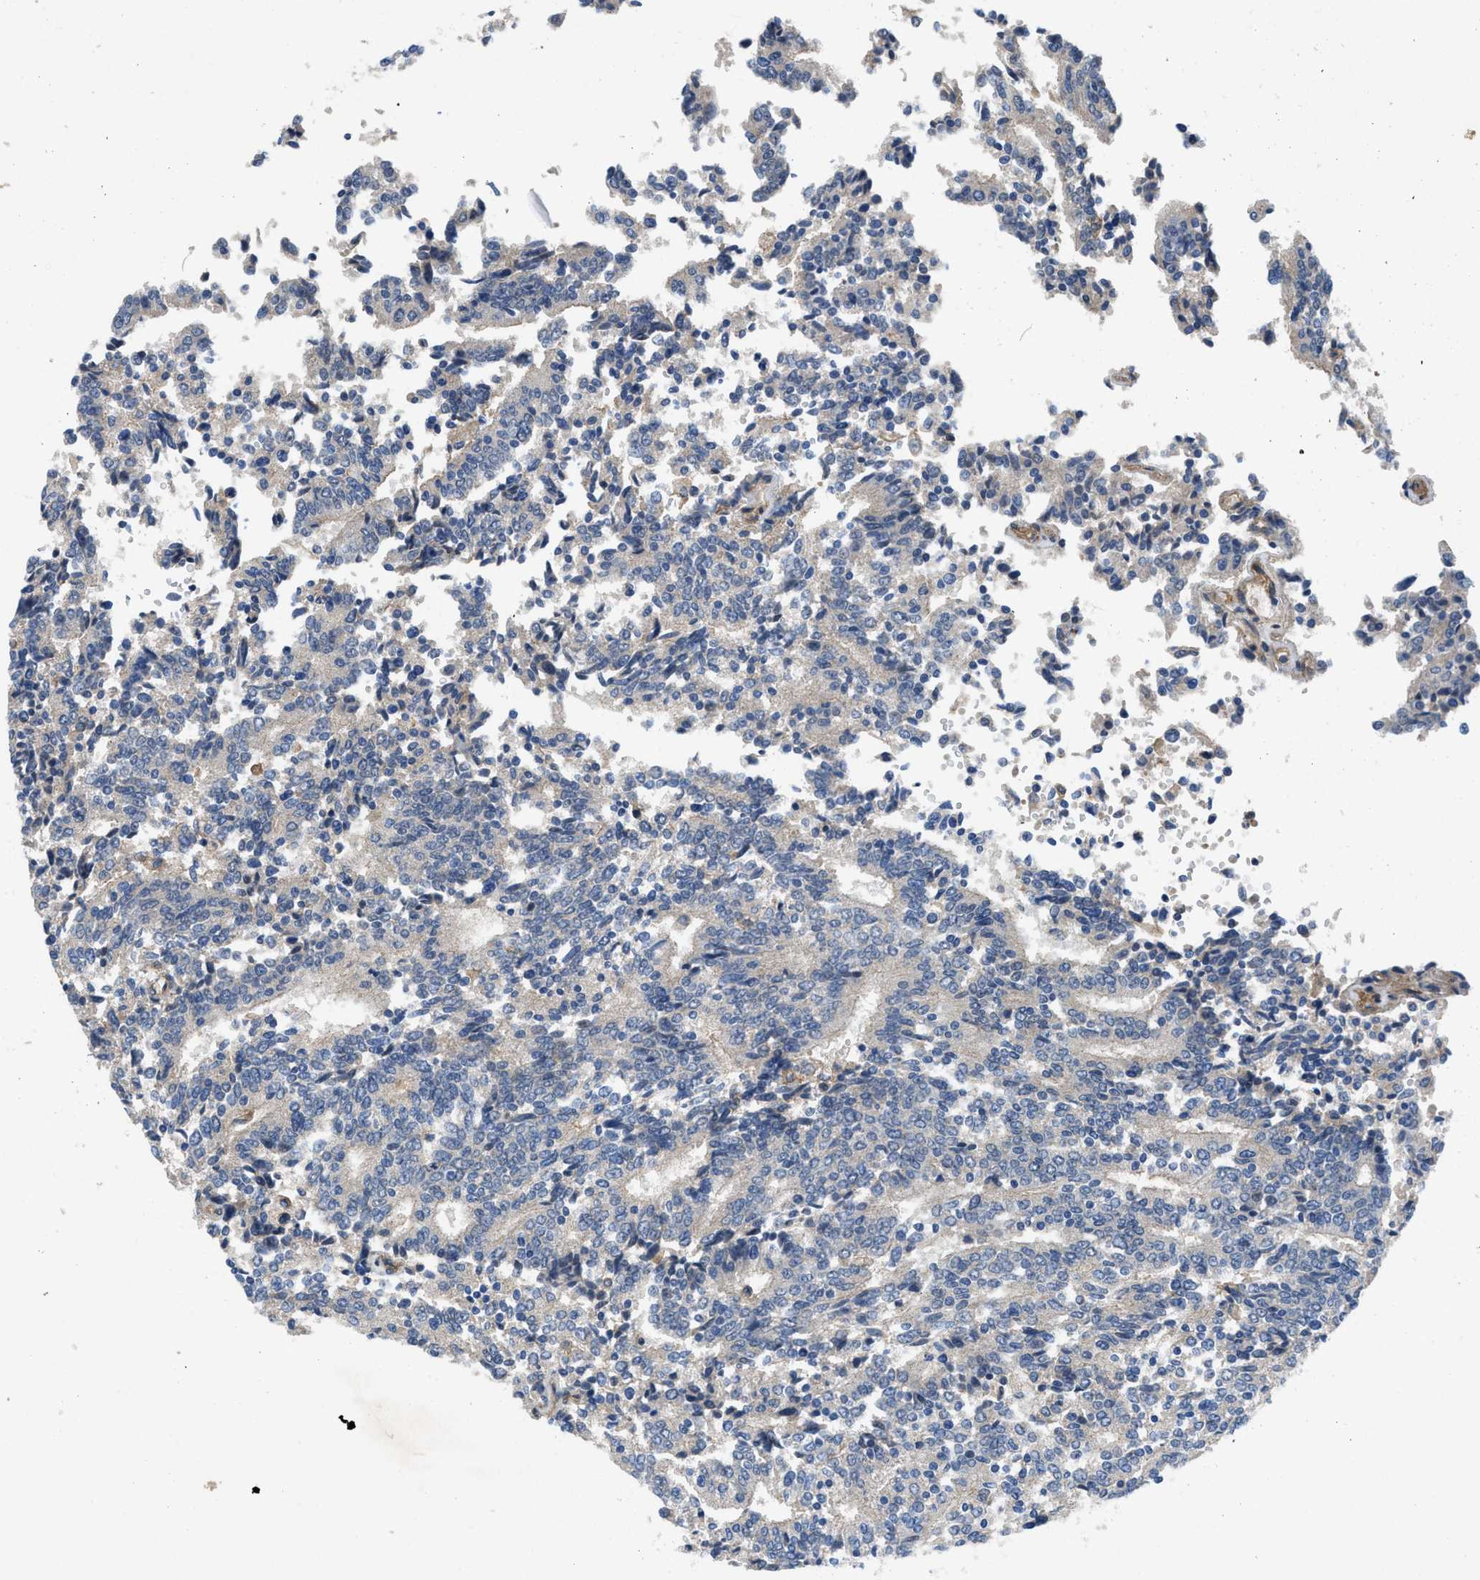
{"staining": {"intensity": "negative", "quantity": "none", "location": "none"}, "tissue": "prostate cancer", "cell_type": "Tumor cells", "image_type": "cancer", "snomed": [{"axis": "morphology", "description": "Normal tissue, NOS"}, {"axis": "morphology", "description": "Adenocarcinoma, High grade"}, {"axis": "topography", "description": "Prostate"}, {"axis": "topography", "description": "Seminal veicle"}], "caption": "This is a histopathology image of immunohistochemistry staining of prostate cancer (high-grade adenocarcinoma), which shows no positivity in tumor cells.", "gene": "PANX1", "patient": {"sex": "male", "age": 55}}